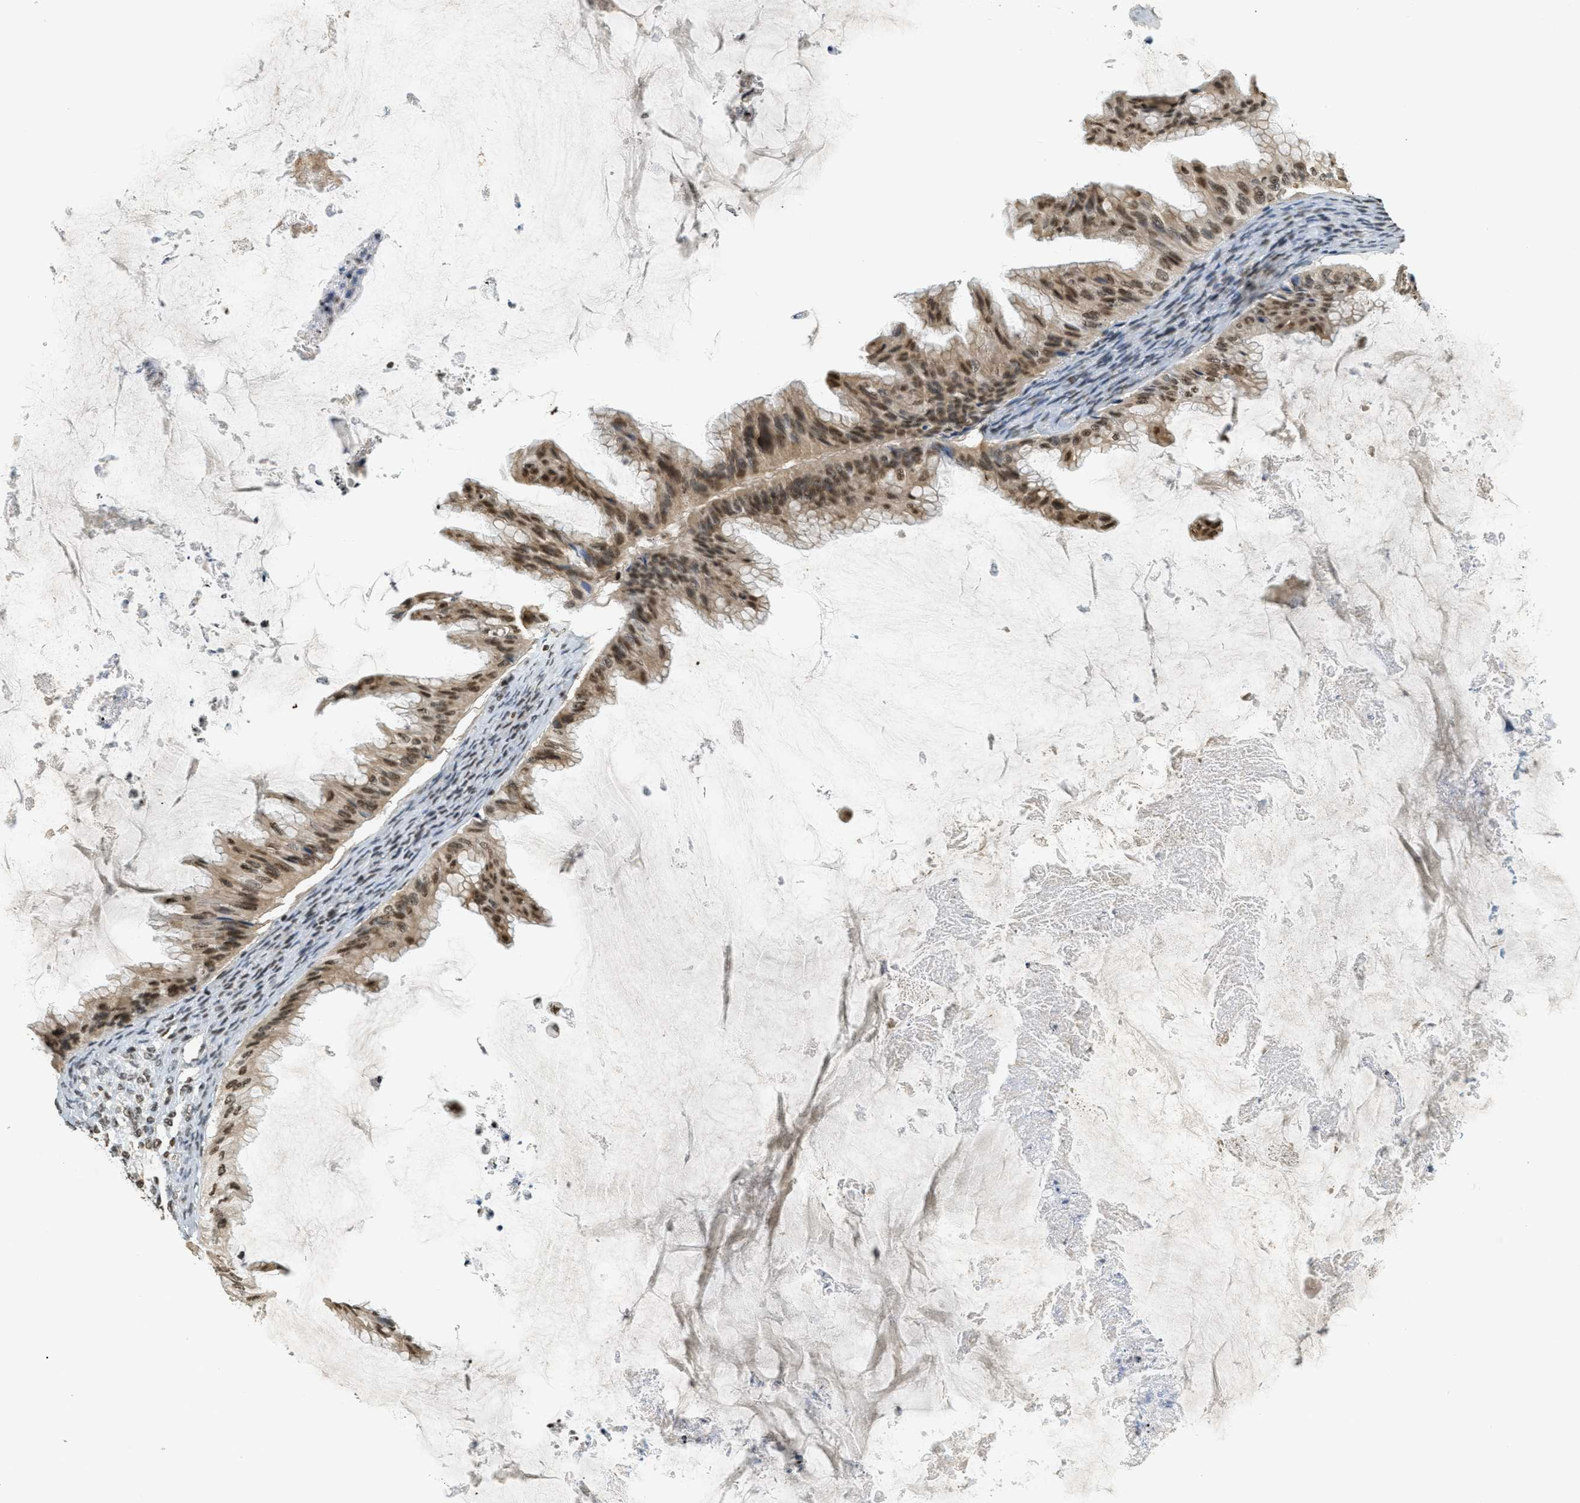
{"staining": {"intensity": "moderate", "quantity": ">75%", "location": "cytoplasmic/membranous,nuclear"}, "tissue": "ovarian cancer", "cell_type": "Tumor cells", "image_type": "cancer", "snomed": [{"axis": "morphology", "description": "Cystadenocarcinoma, mucinous, NOS"}, {"axis": "topography", "description": "Ovary"}], "caption": "Immunohistochemical staining of ovarian mucinous cystadenocarcinoma shows medium levels of moderate cytoplasmic/membranous and nuclear staining in about >75% of tumor cells. The protein is stained brown, and the nuclei are stained in blue (DAB IHC with brightfield microscopy, high magnification).", "gene": "LDB2", "patient": {"sex": "female", "age": 61}}